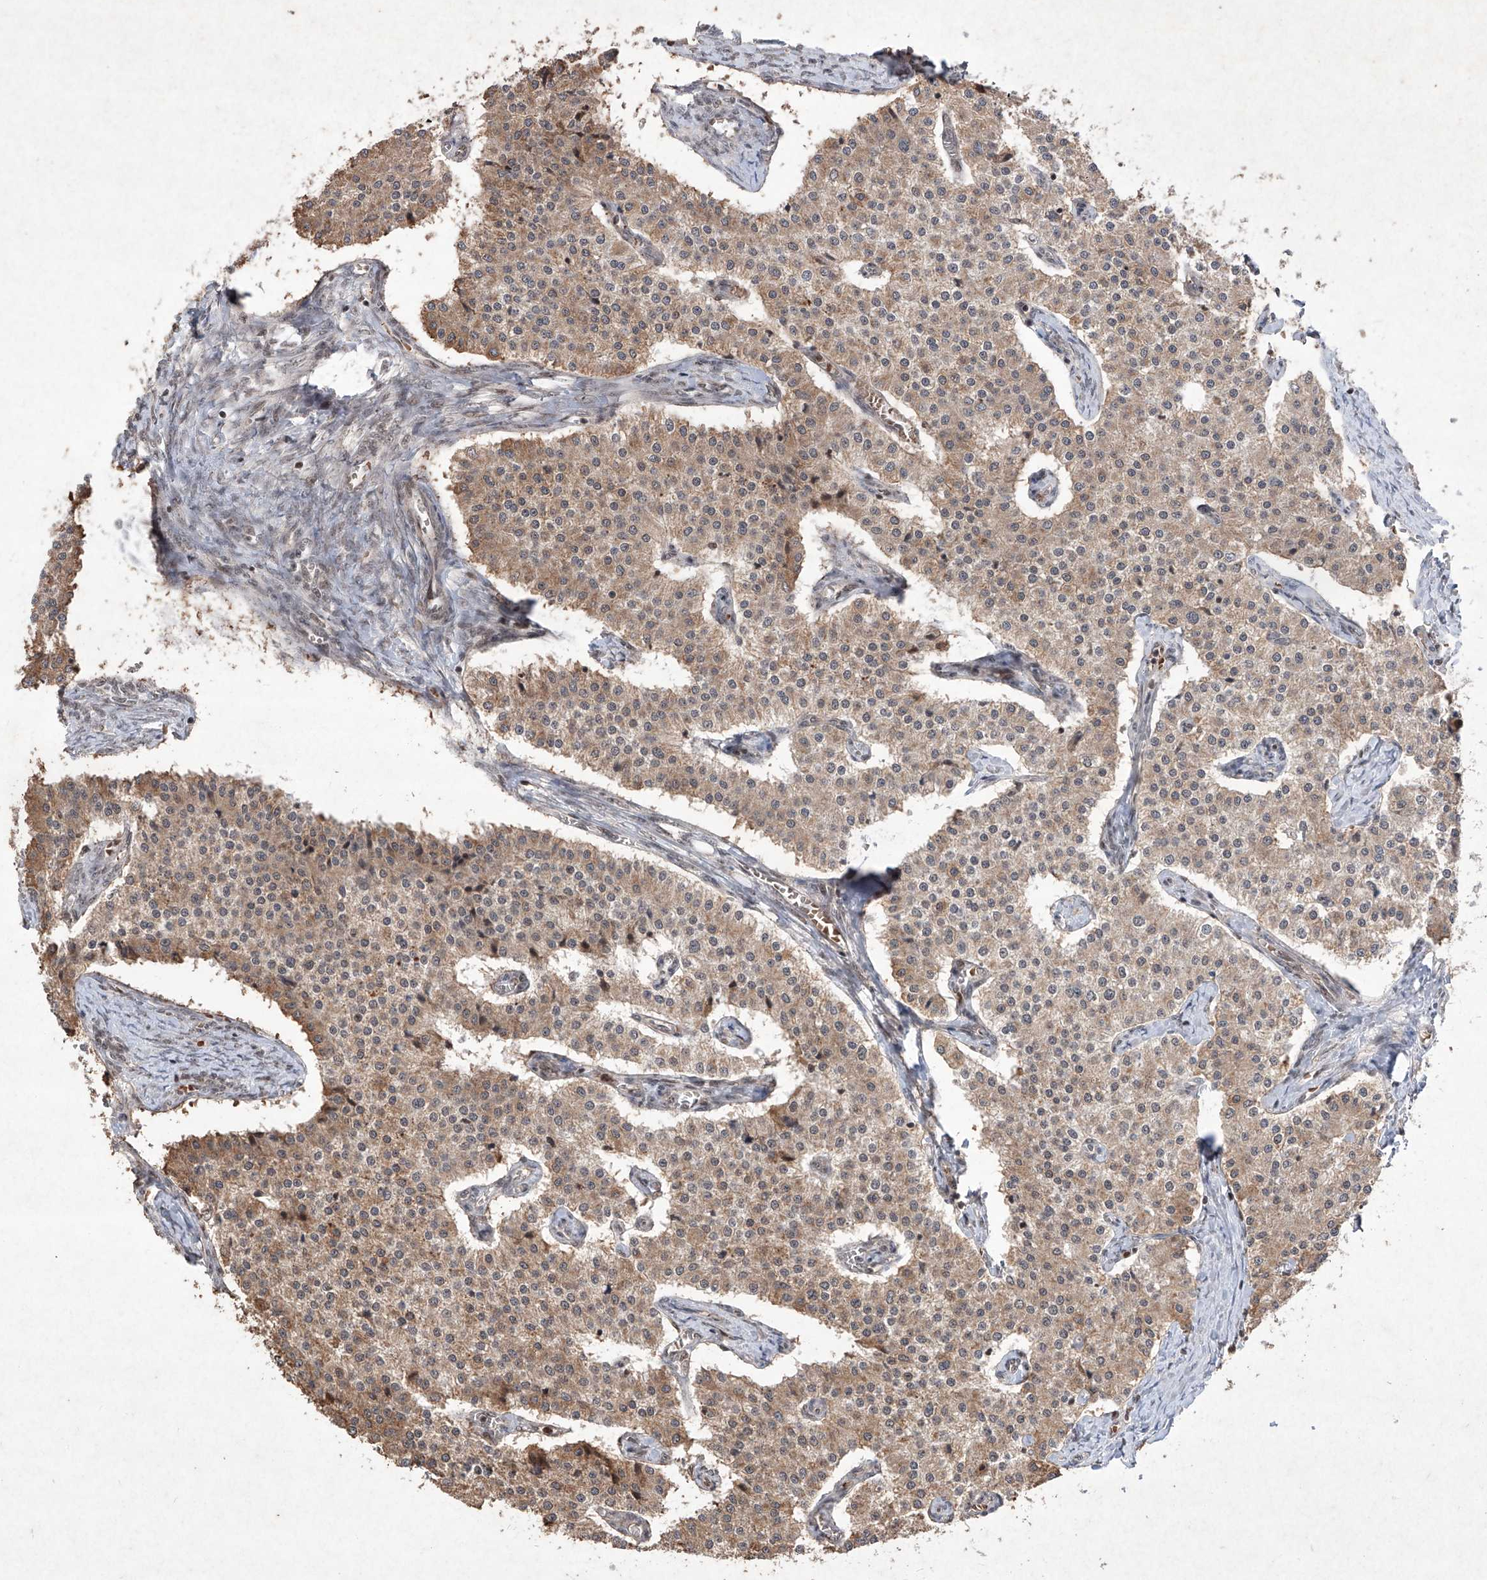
{"staining": {"intensity": "moderate", "quantity": ">75%", "location": "cytoplasmic/membranous"}, "tissue": "carcinoid", "cell_type": "Tumor cells", "image_type": "cancer", "snomed": [{"axis": "morphology", "description": "Carcinoid, malignant, NOS"}, {"axis": "topography", "description": "Colon"}], "caption": "Carcinoid stained for a protein (brown) exhibits moderate cytoplasmic/membranous positive expression in about >75% of tumor cells.", "gene": "IRF2", "patient": {"sex": "female", "age": 52}}